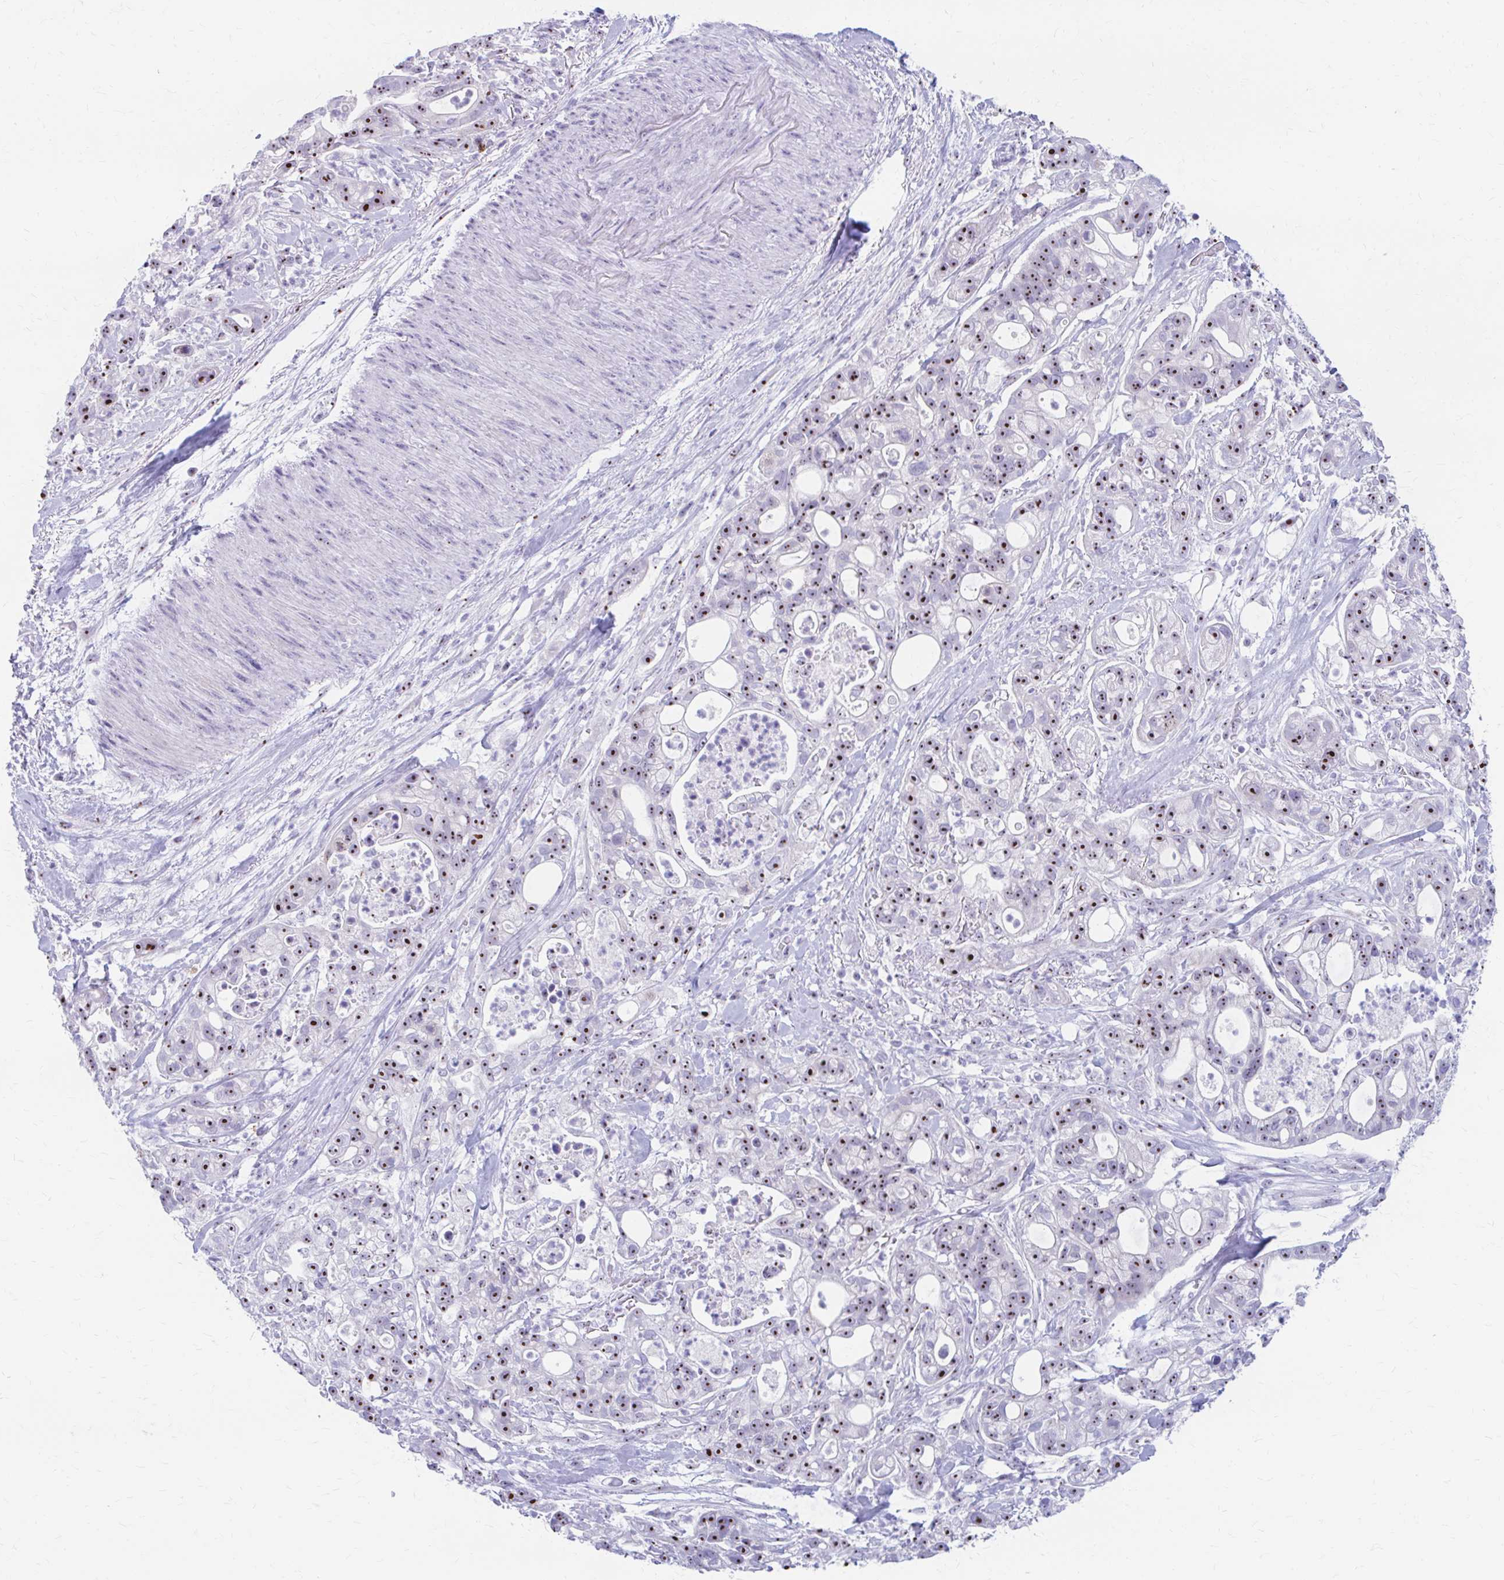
{"staining": {"intensity": "moderate", "quantity": ">75%", "location": "nuclear"}, "tissue": "pancreatic cancer", "cell_type": "Tumor cells", "image_type": "cancer", "snomed": [{"axis": "morphology", "description": "Adenocarcinoma, NOS"}, {"axis": "topography", "description": "Pancreas"}], "caption": "Adenocarcinoma (pancreatic) stained with a protein marker reveals moderate staining in tumor cells.", "gene": "FTSJ3", "patient": {"sex": "female", "age": 69}}